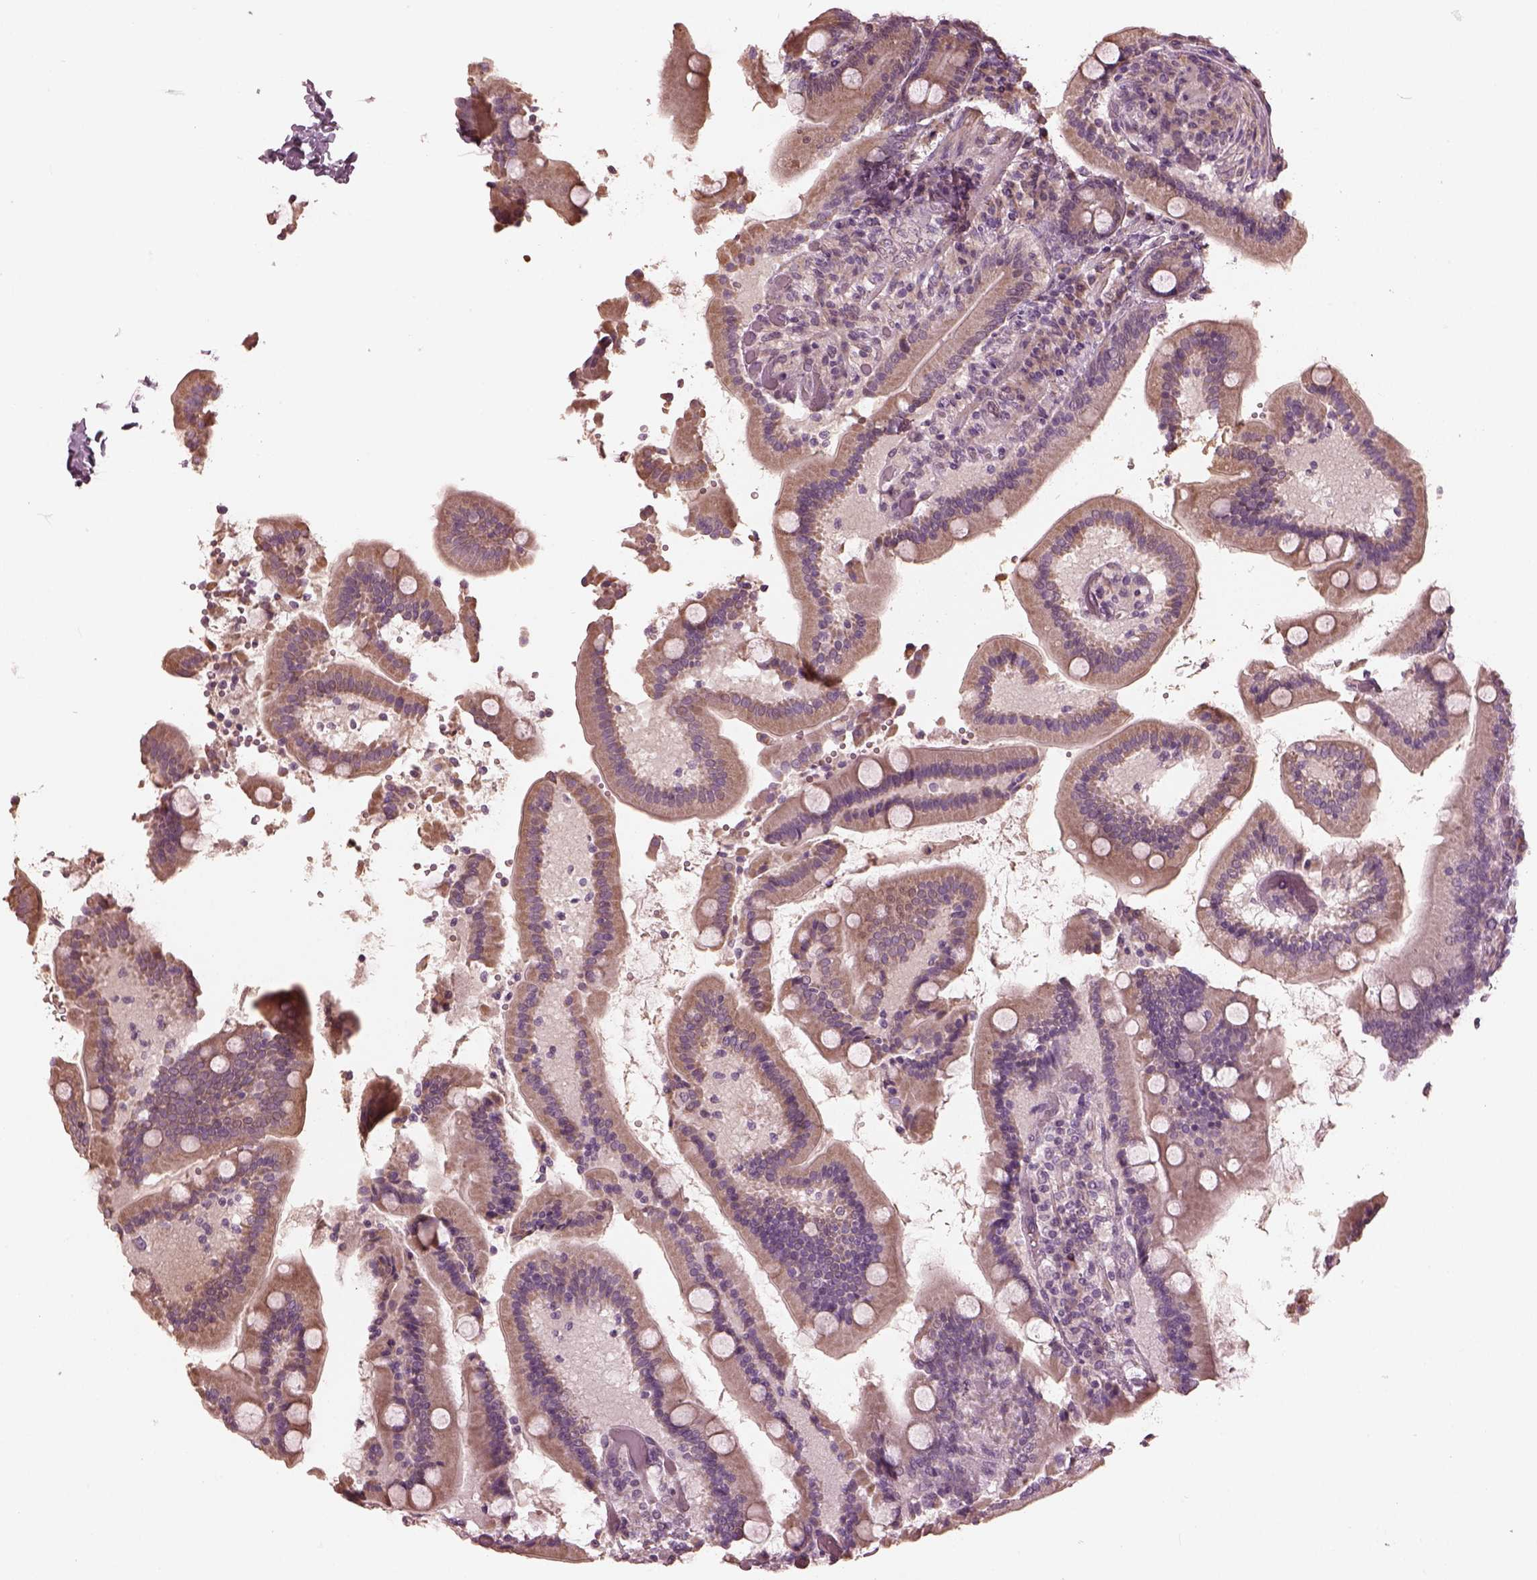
{"staining": {"intensity": "weak", "quantity": ">75%", "location": "cytoplasmic/membranous"}, "tissue": "duodenum", "cell_type": "Glandular cells", "image_type": "normal", "snomed": [{"axis": "morphology", "description": "Normal tissue, NOS"}, {"axis": "topography", "description": "Duodenum"}], "caption": "Immunohistochemical staining of normal human duodenum exhibits low levels of weak cytoplasmic/membranous positivity in approximately >75% of glandular cells. (IHC, brightfield microscopy, high magnification).", "gene": "OPTC", "patient": {"sex": "female", "age": 62}}